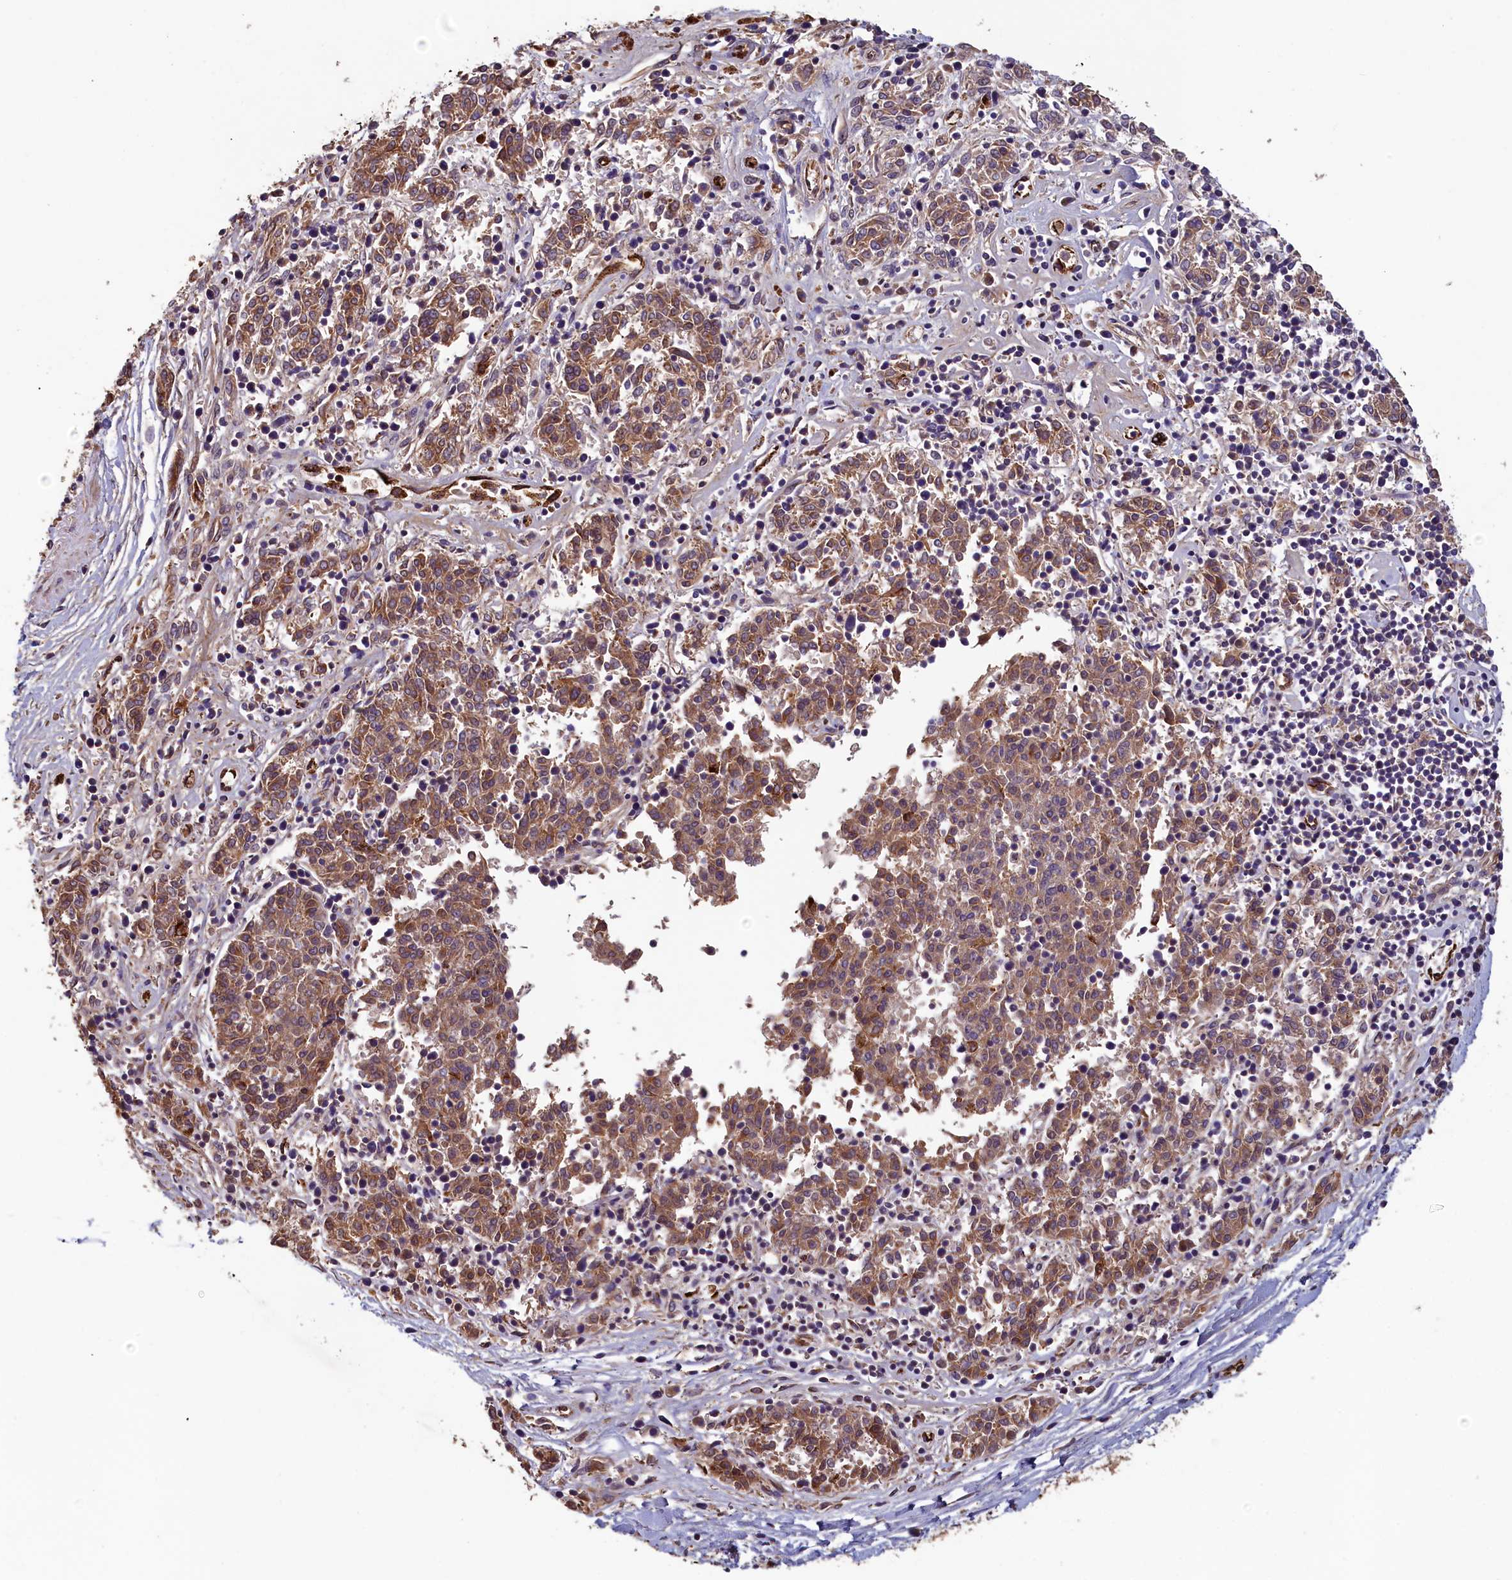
{"staining": {"intensity": "moderate", "quantity": ">75%", "location": "cytoplasmic/membranous"}, "tissue": "melanoma", "cell_type": "Tumor cells", "image_type": "cancer", "snomed": [{"axis": "morphology", "description": "Malignant melanoma, NOS"}, {"axis": "topography", "description": "Skin"}], "caption": "A brown stain labels moderate cytoplasmic/membranous expression of a protein in melanoma tumor cells.", "gene": "ACSBG1", "patient": {"sex": "female", "age": 72}}